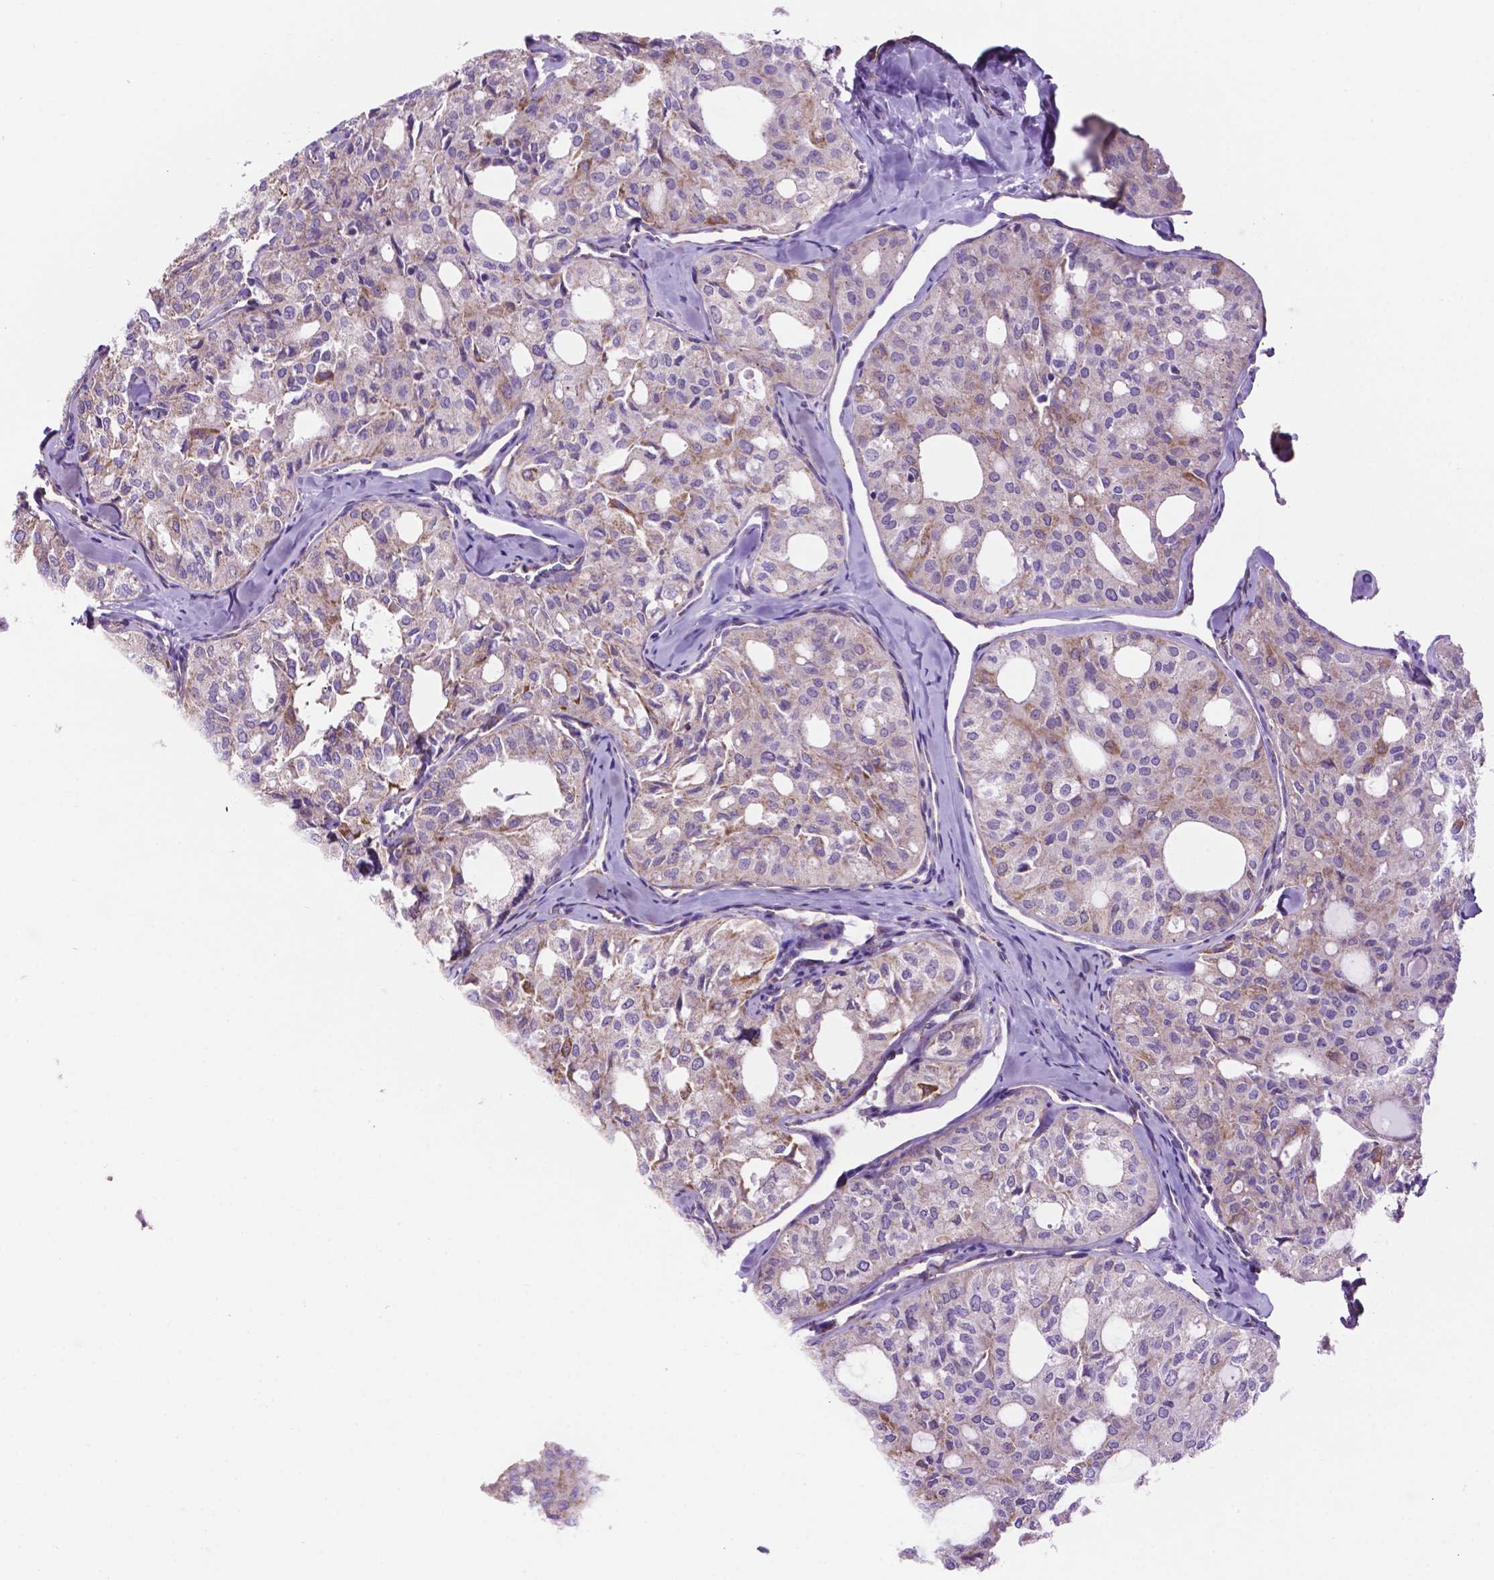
{"staining": {"intensity": "weak", "quantity": "25%-75%", "location": "cytoplasmic/membranous"}, "tissue": "thyroid cancer", "cell_type": "Tumor cells", "image_type": "cancer", "snomed": [{"axis": "morphology", "description": "Follicular adenoma carcinoma, NOS"}, {"axis": "topography", "description": "Thyroid gland"}], "caption": "Tumor cells display low levels of weak cytoplasmic/membranous positivity in about 25%-75% of cells in thyroid follicular adenoma carcinoma. Using DAB (3,3'-diaminobenzidine) (brown) and hematoxylin (blue) stains, captured at high magnification using brightfield microscopy.", "gene": "TMEM121B", "patient": {"sex": "male", "age": 75}}